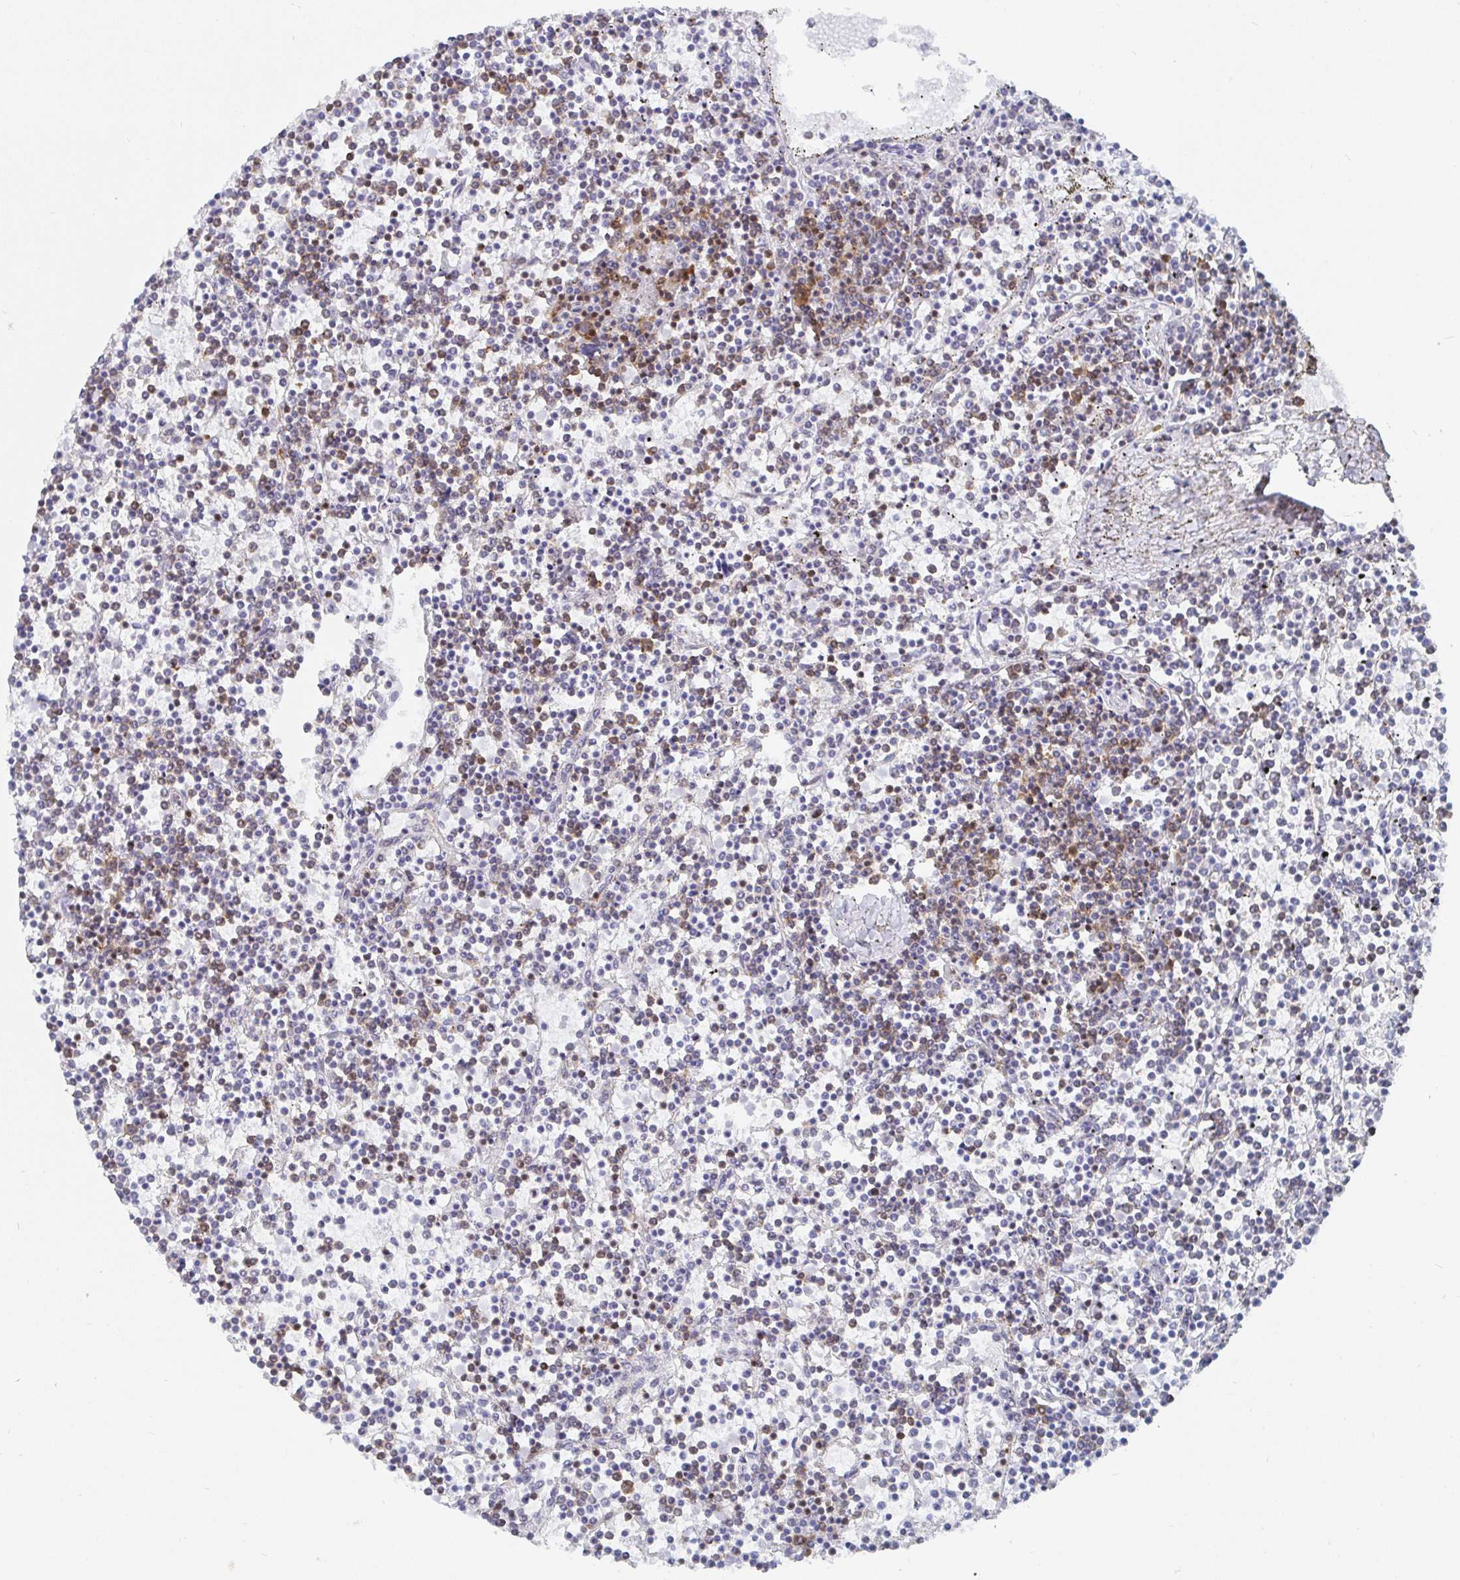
{"staining": {"intensity": "negative", "quantity": "none", "location": "none"}, "tissue": "lymphoma", "cell_type": "Tumor cells", "image_type": "cancer", "snomed": [{"axis": "morphology", "description": "Malignant lymphoma, non-Hodgkin's type, Low grade"}, {"axis": "topography", "description": "Spleen"}], "caption": "Tumor cells are negative for protein expression in human lymphoma.", "gene": "EWSR1", "patient": {"sex": "female", "age": 19}}